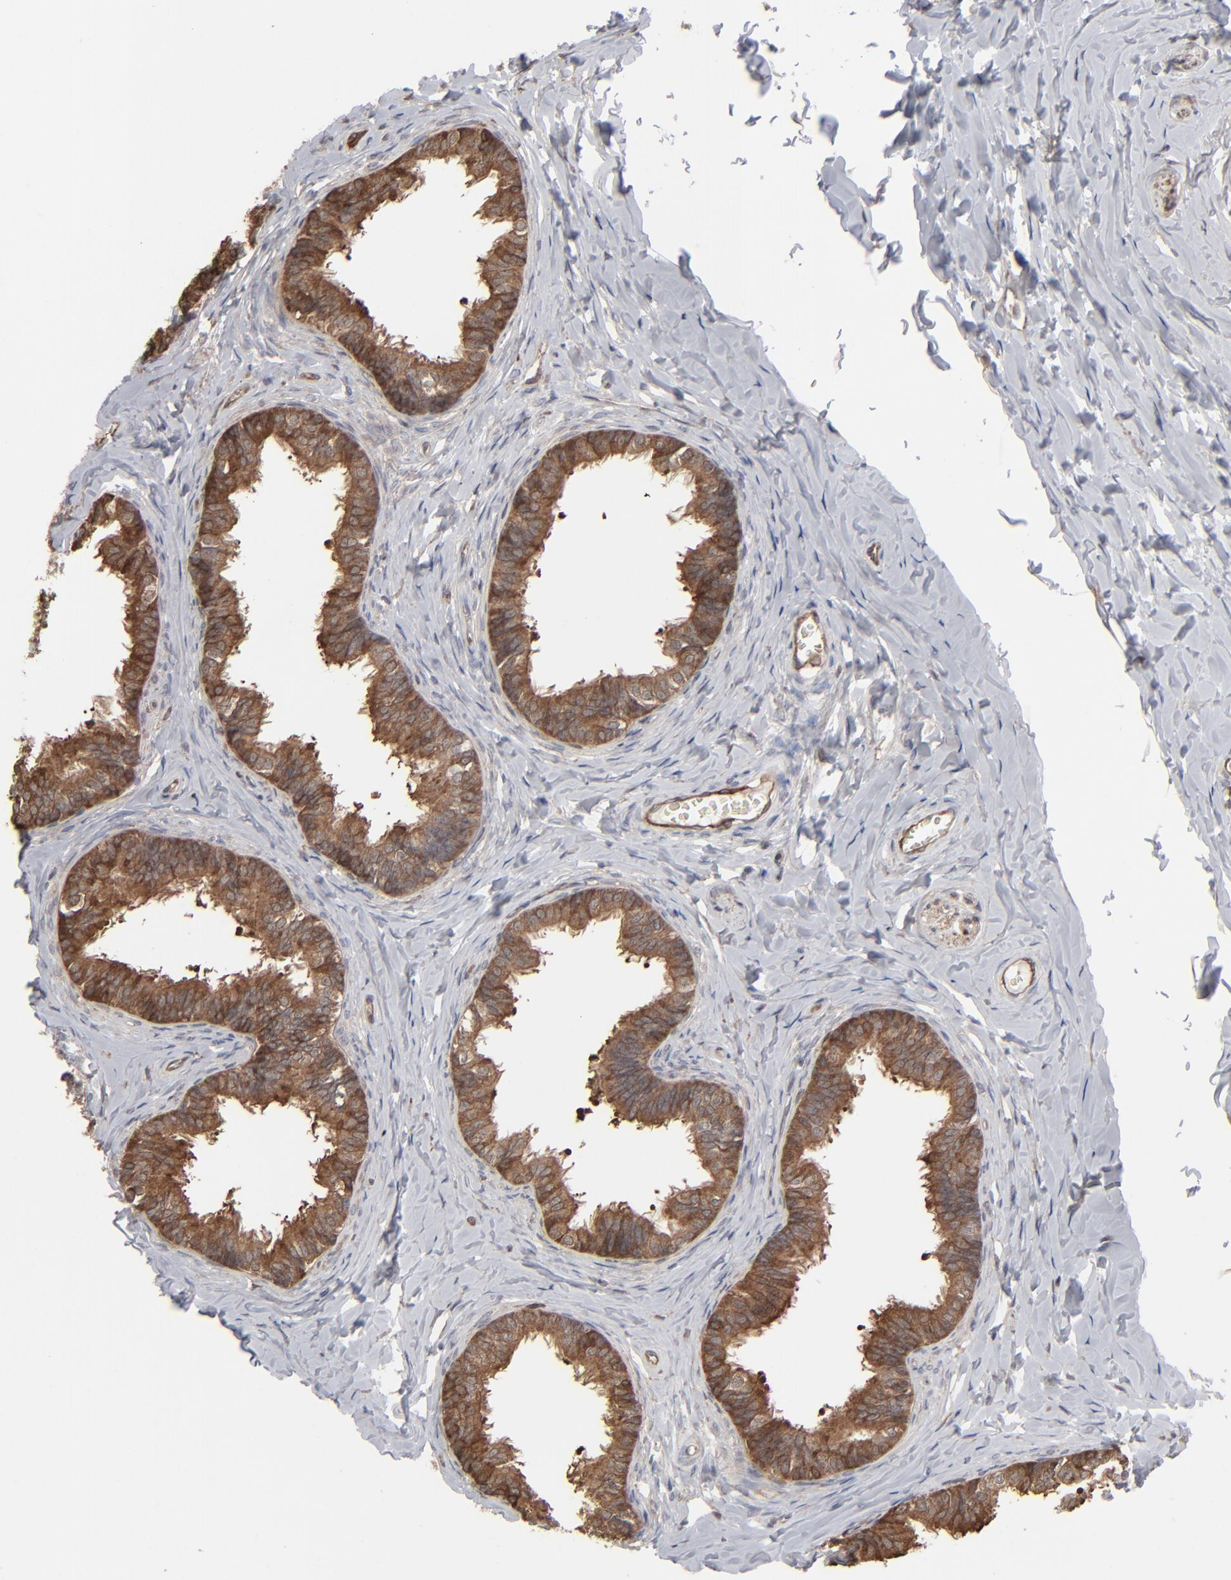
{"staining": {"intensity": "strong", "quantity": ">75%", "location": "cytoplasmic/membranous"}, "tissue": "epididymis", "cell_type": "Glandular cells", "image_type": "normal", "snomed": [{"axis": "morphology", "description": "Normal tissue, NOS"}, {"axis": "topography", "description": "Soft tissue"}, {"axis": "topography", "description": "Epididymis"}], "caption": "Brown immunohistochemical staining in benign epididymis exhibits strong cytoplasmic/membranous expression in about >75% of glandular cells. The protein is shown in brown color, while the nuclei are stained blue.", "gene": "NME1", "patient": {"sex": "male", "age": 26}}